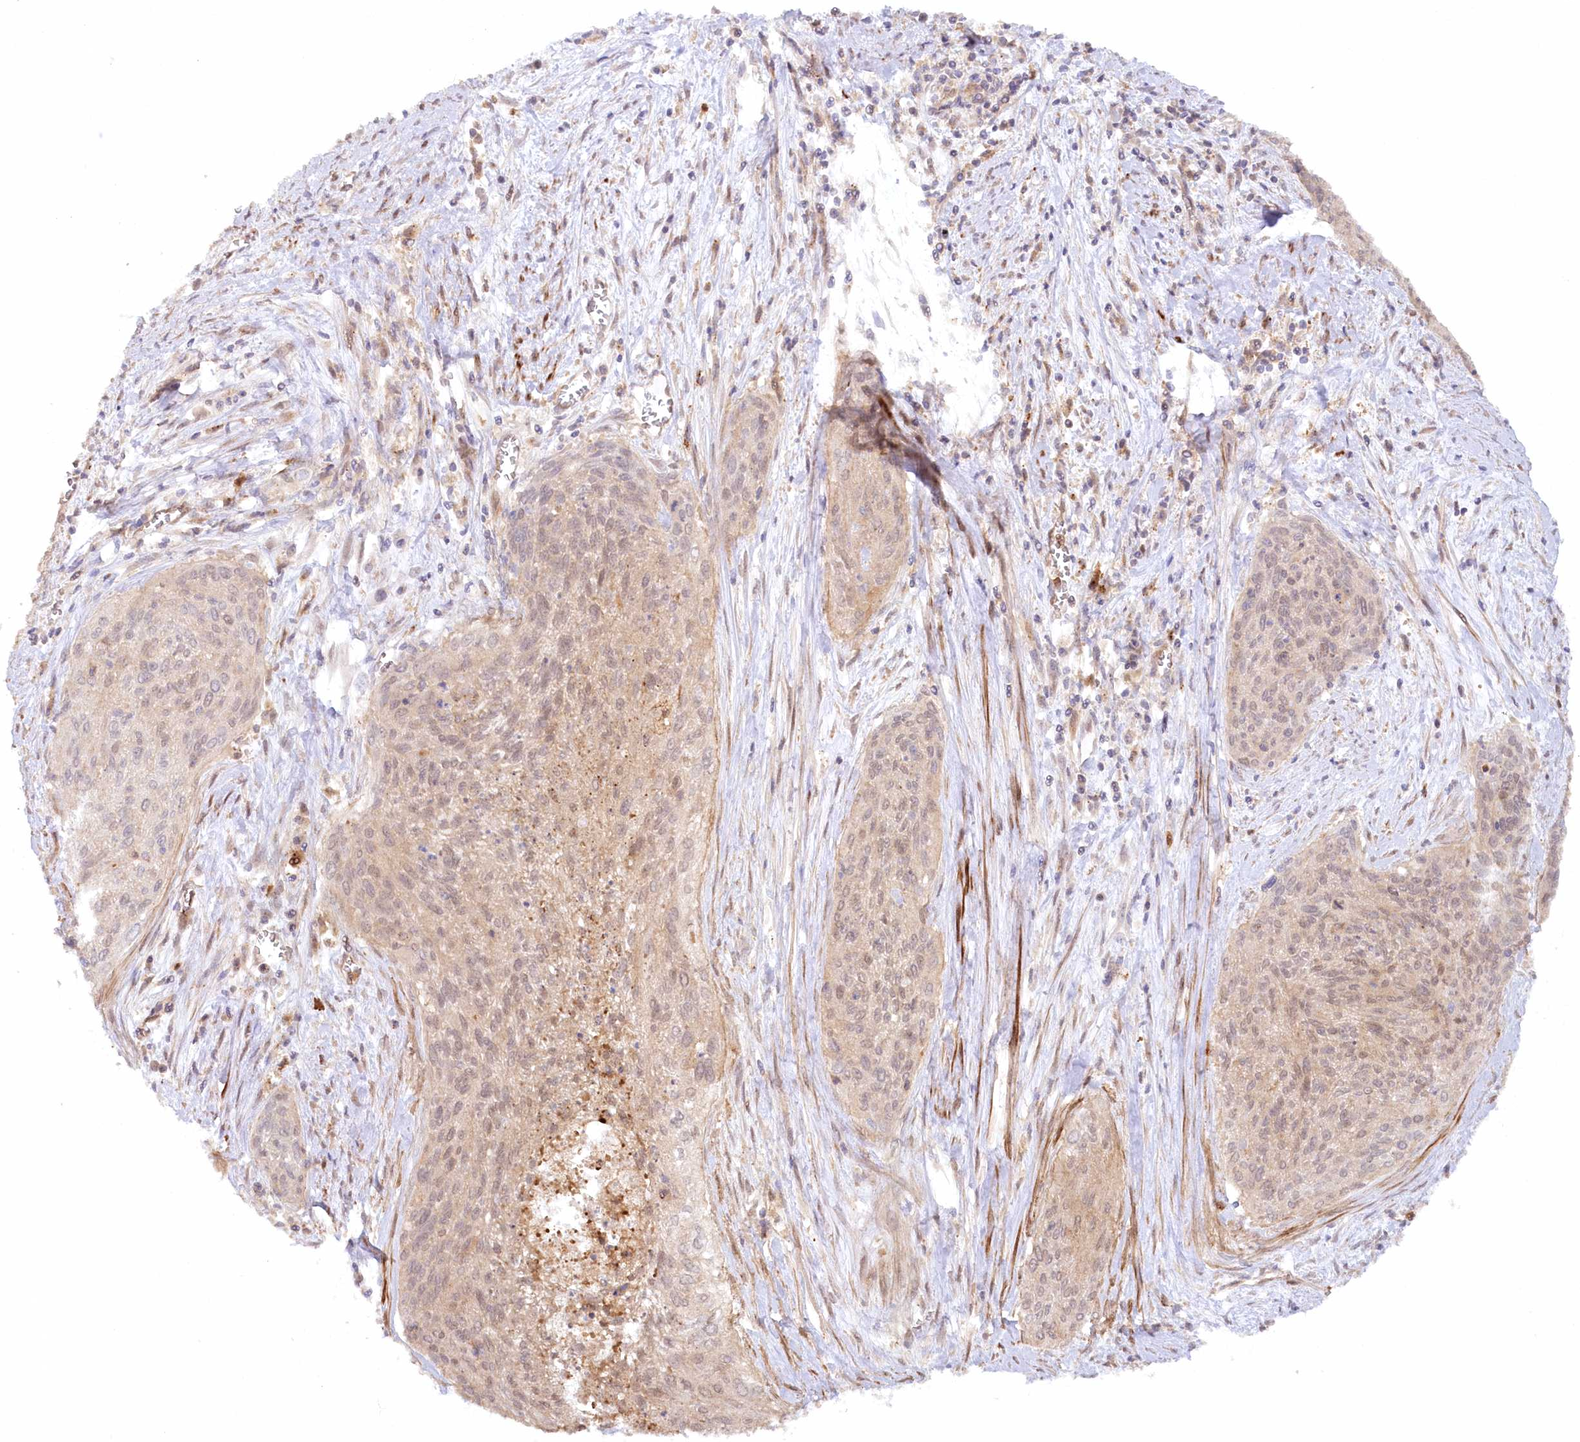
{"staining": {"intensity": "weak", "quantity": "25%-75%", "location": "cytoplasmic/membranous,nuclear"}, "tissue": "cervical cancer", "cell_type": "Tumor cells", "image_type": "cancer", "snomed": [{"axis": "morphology", "description": "Squamous cell carcinoma, NOS"}, {"axis": "topography", "description": "Cervix"}], "caption": "DAB (3,3'-diaminobenzidine) immunohistochemical staining of cervical cancer exhibits weak cytoplasmic/membranous and nuclear protein positivity in approximately 25%-75% of tumor cells.", "gene": "GBE1", "patient": {"sex": "female", "age": 55}}